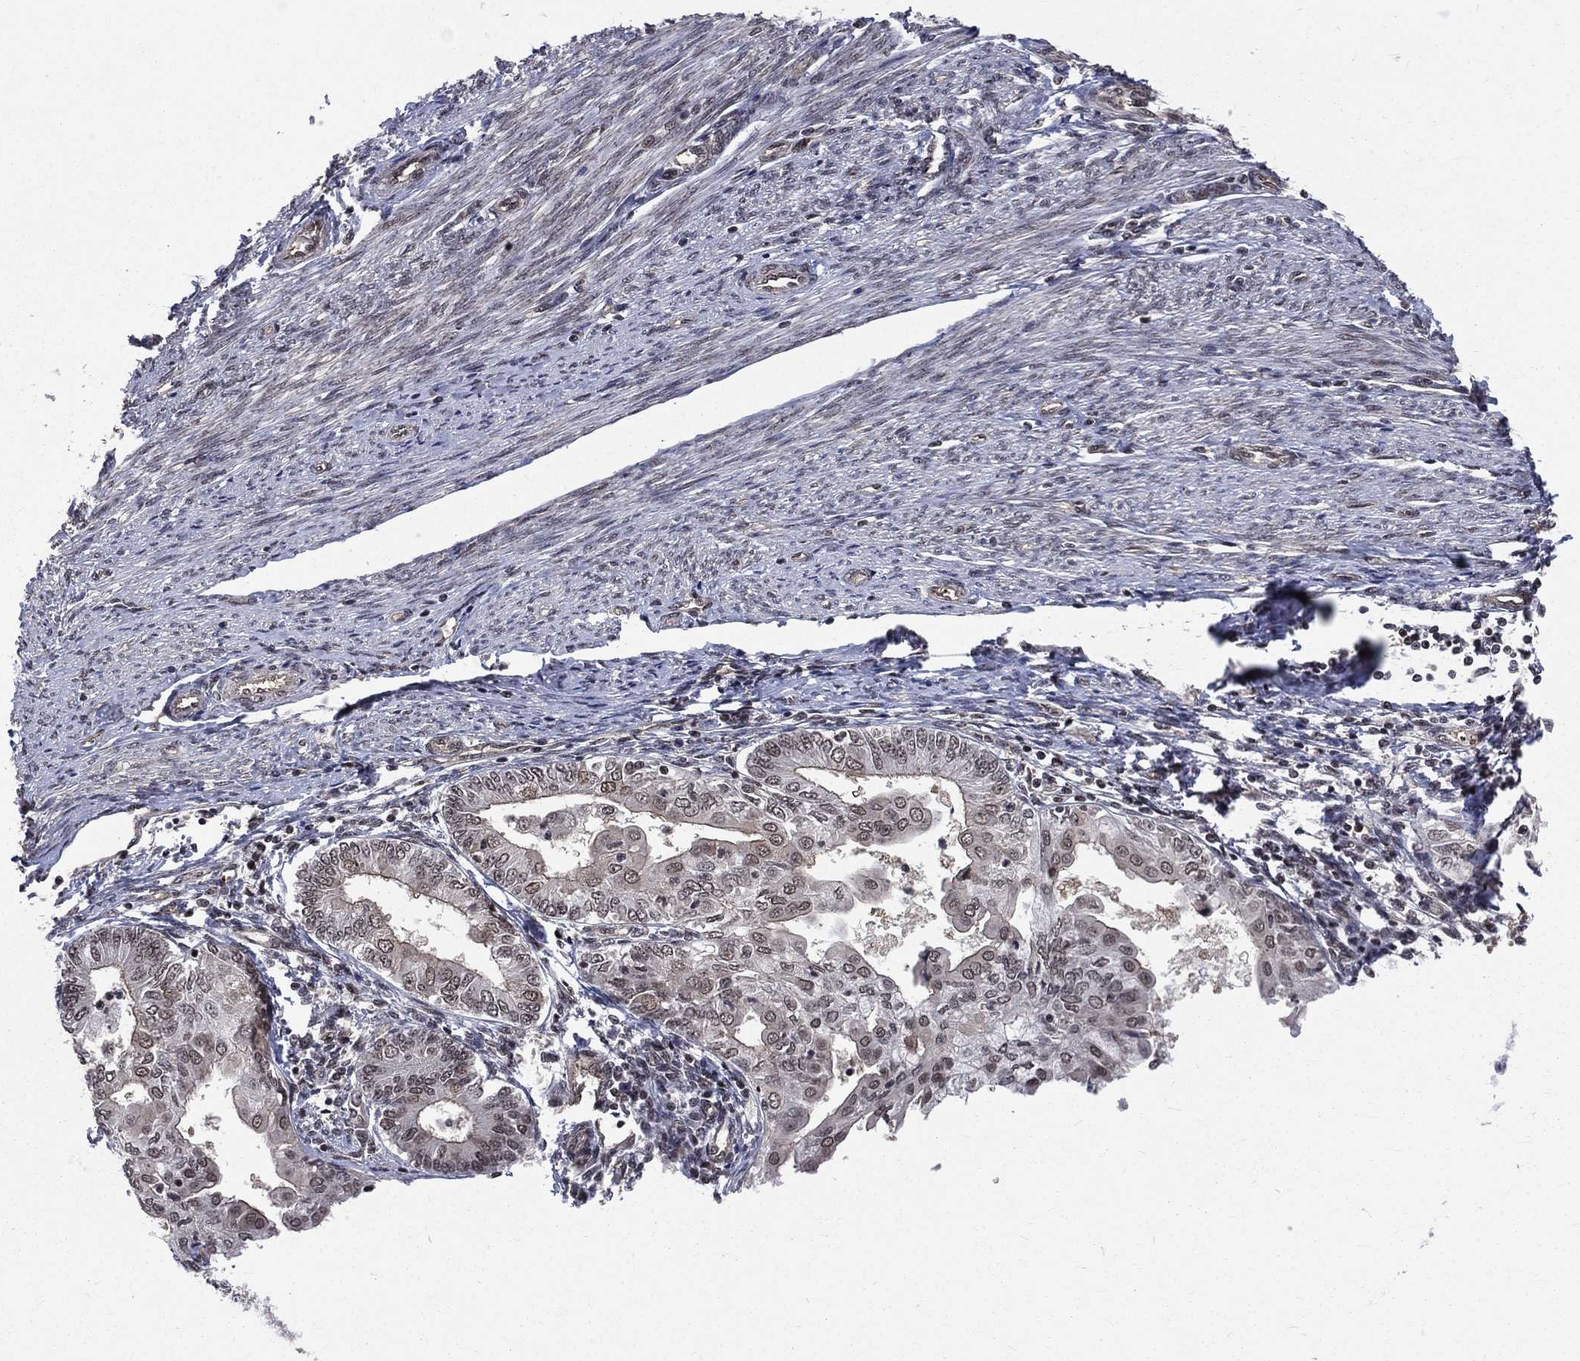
{"staining": {"intensity": "weak", "quantity": "<25%", "location": "nuclear"}, "tissue": "endometrial cancer", "cell_type": "Tumor cells", "image_type": "cancer", "snomed": [{"axis": "morphology", "description": "Adenocarcinoma, NOS"}, {"axis": "topography", "description": "Endometrium"}], "caption": "A histopathology image of endometrial cancer (adenocarcinoma) stained for a protein displays no brown staining in tumor cells. (DAB (3,3'-diaminobenzidine) immunohistochemistry (IHC) with hematoxylin counter stain).", "gene": "SMC3", "patient": {"sex": "female", "age": 68}}